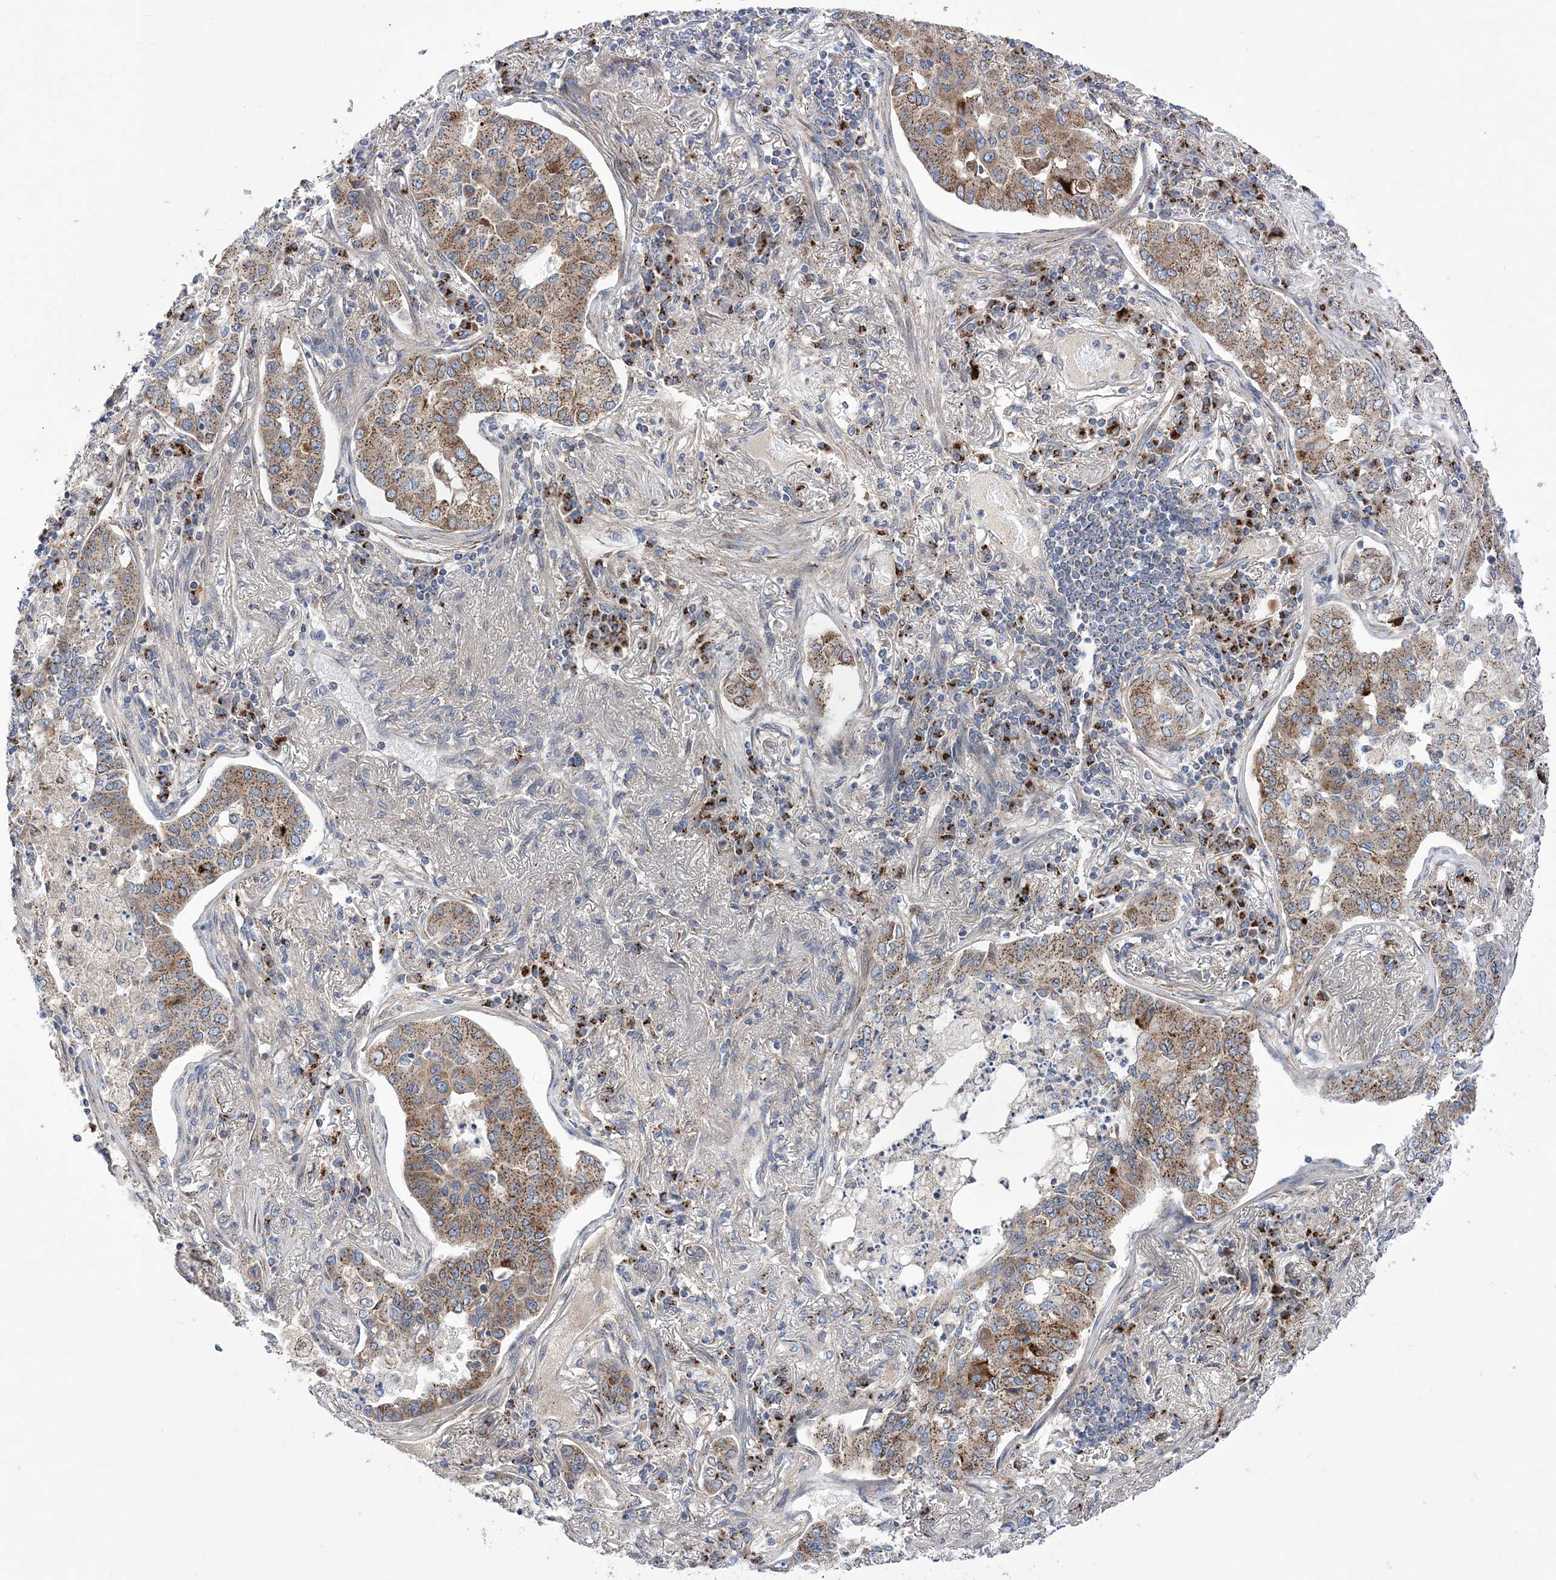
{"staining": {"intensity": "moderate", "quantity": ">75%", "location": "cytoplasmic/membranous"}, "tissue": "lung cancer", "cell_type": "Tumor cells", "image_type": "cancer", "snomed": [{"axis": "morphology", "description": "Adenocarcinoma, NOS"}, {"axis": "topography", "description": "Lung"}], "caption": "This photomicrograph exhibits immunohistochemistry staining of lung adenocarcinoma, with medium moderate cytoplasmic/membranous expression in about >75% of tumor cells.", "gene": "COPB2", "patient": {"sex": "male", "age": 49}}